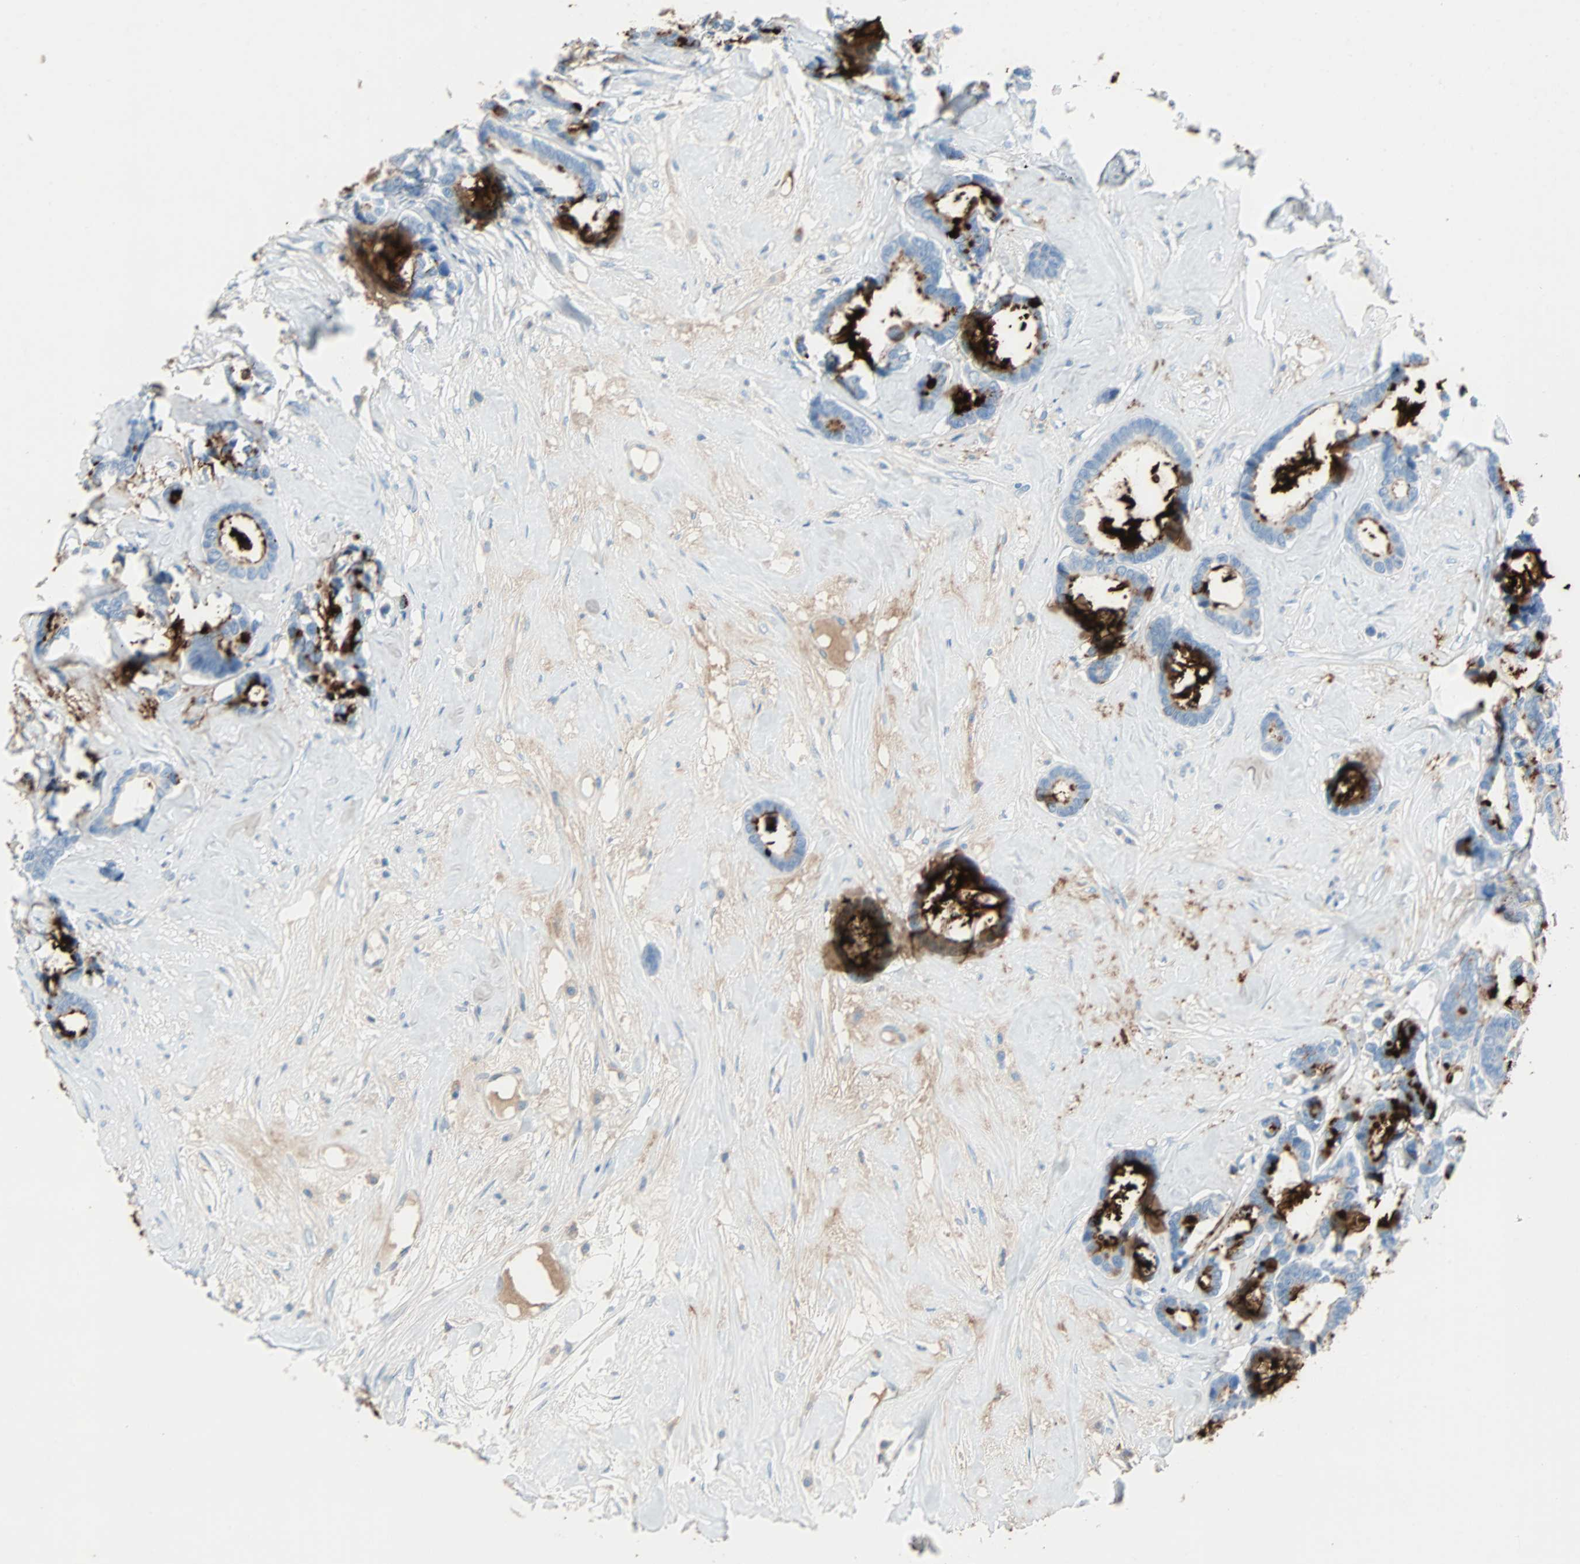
{"staining": {"intensity": "strong", "quantity": "<25%", "location": "cytoplasmic/membranous"}, "tissue": "breast cancer", "cell_type": "Tumor cells", "image_type": "cancer", "snomed": [{"axis": "morphology", "description": "Duct carcinoma"}, {"axis": "topography", "description": "Breast"}], "caption": "Tumor cells demonstrate medium levels of strong cytoplasmic/membranous staining in approximately <25% of cells in breast cancer.", "gene": "CLEC4A", "patient": {"sex": "female", "age": 87}}